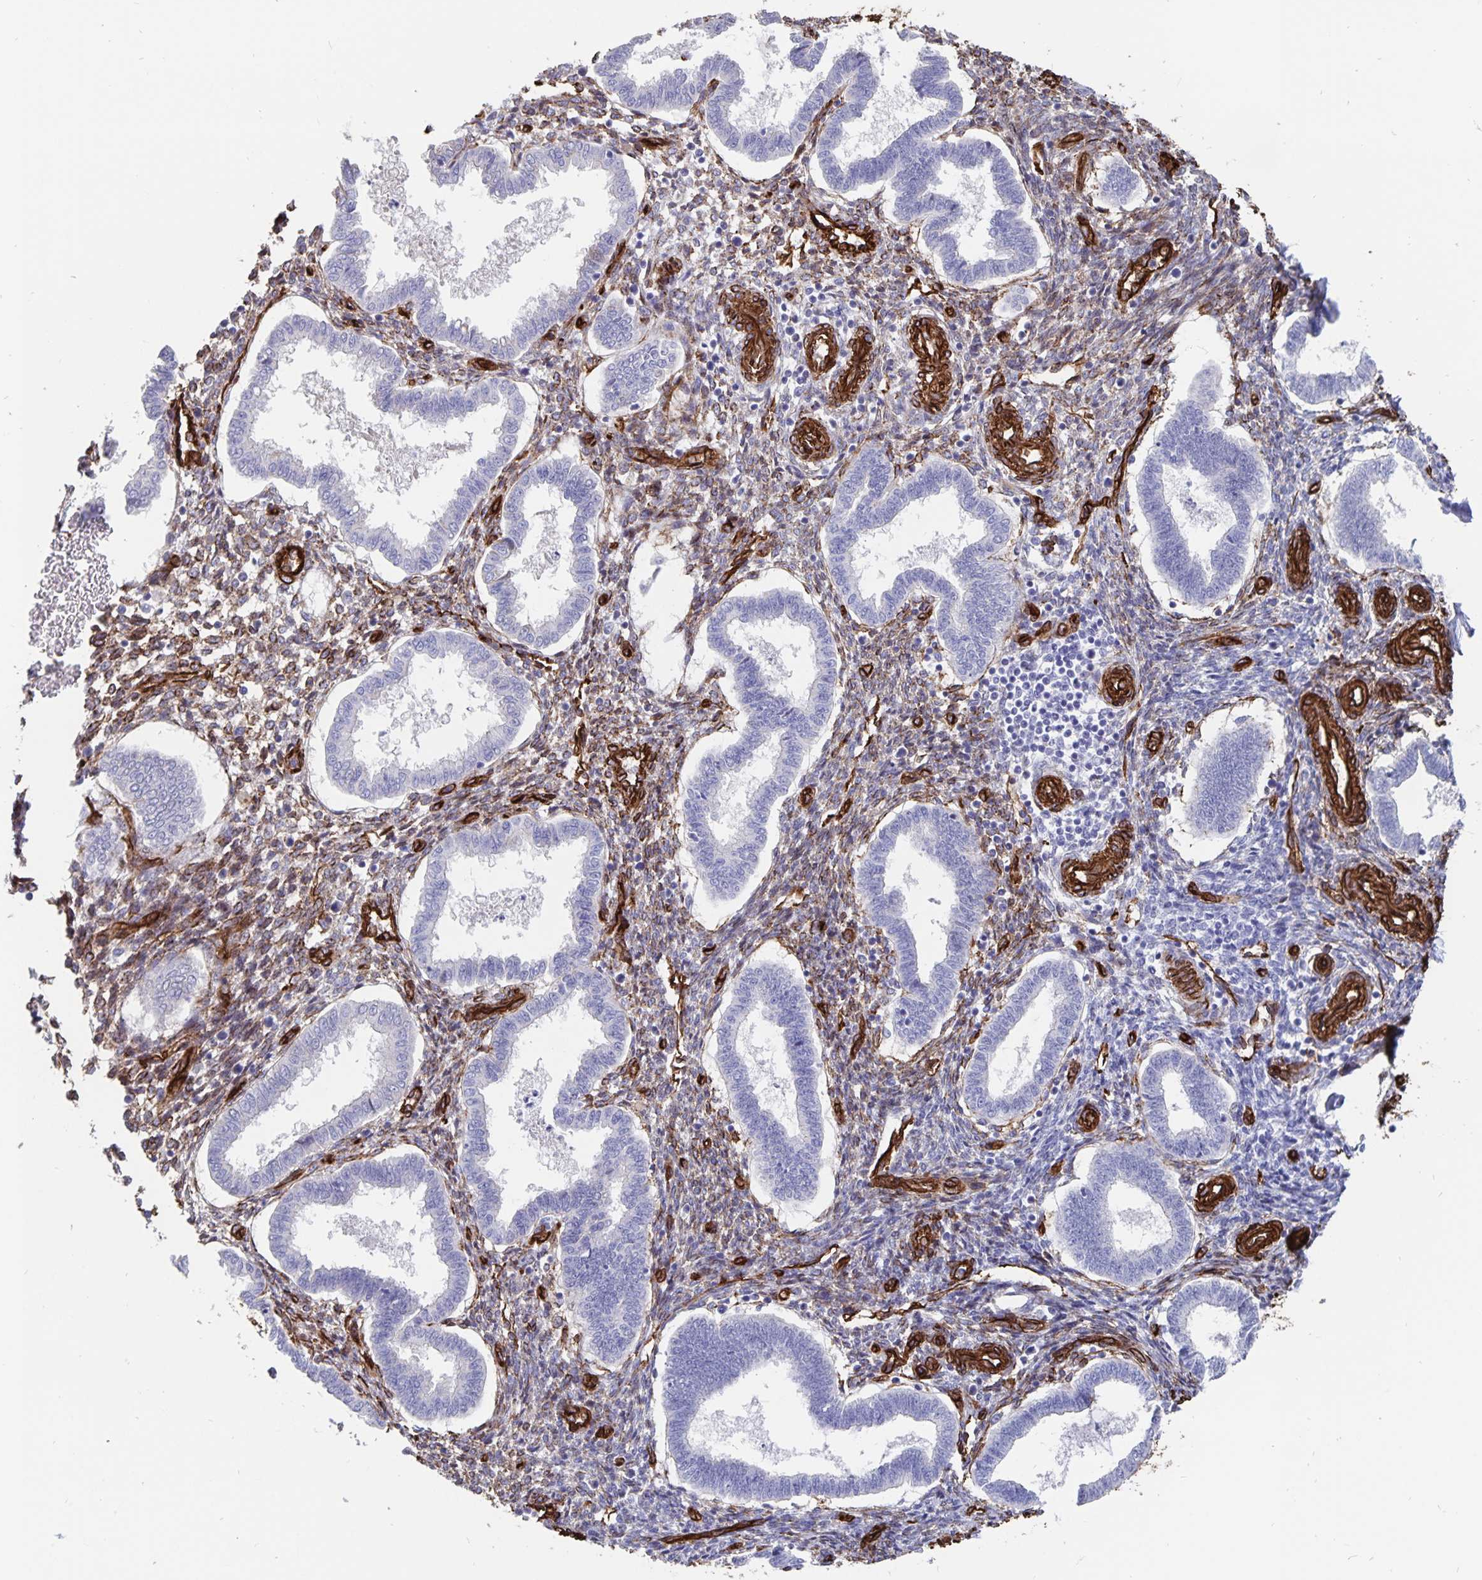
{"staining": {"intensity": "strong", "quantity": "25%-75%", "location": "cytoplasmic/membranous"}, "tissue": "endometrium", "cell_type": "Cells in endometrial stroma", "image_type": "normal", "snomed": [{"axis": "morphology", "description": "Normal tissue, NOS"}, {"axis": "topography", "description": "Endometrium"}], "caption": "Unremarkable endometrium exhibits strong cytoplasmic/membranous positivity in about 25%-75% of cells in endometrial stroma.", "gene": "DCHS2", "patient": {"sex": "female", "age": 24}}